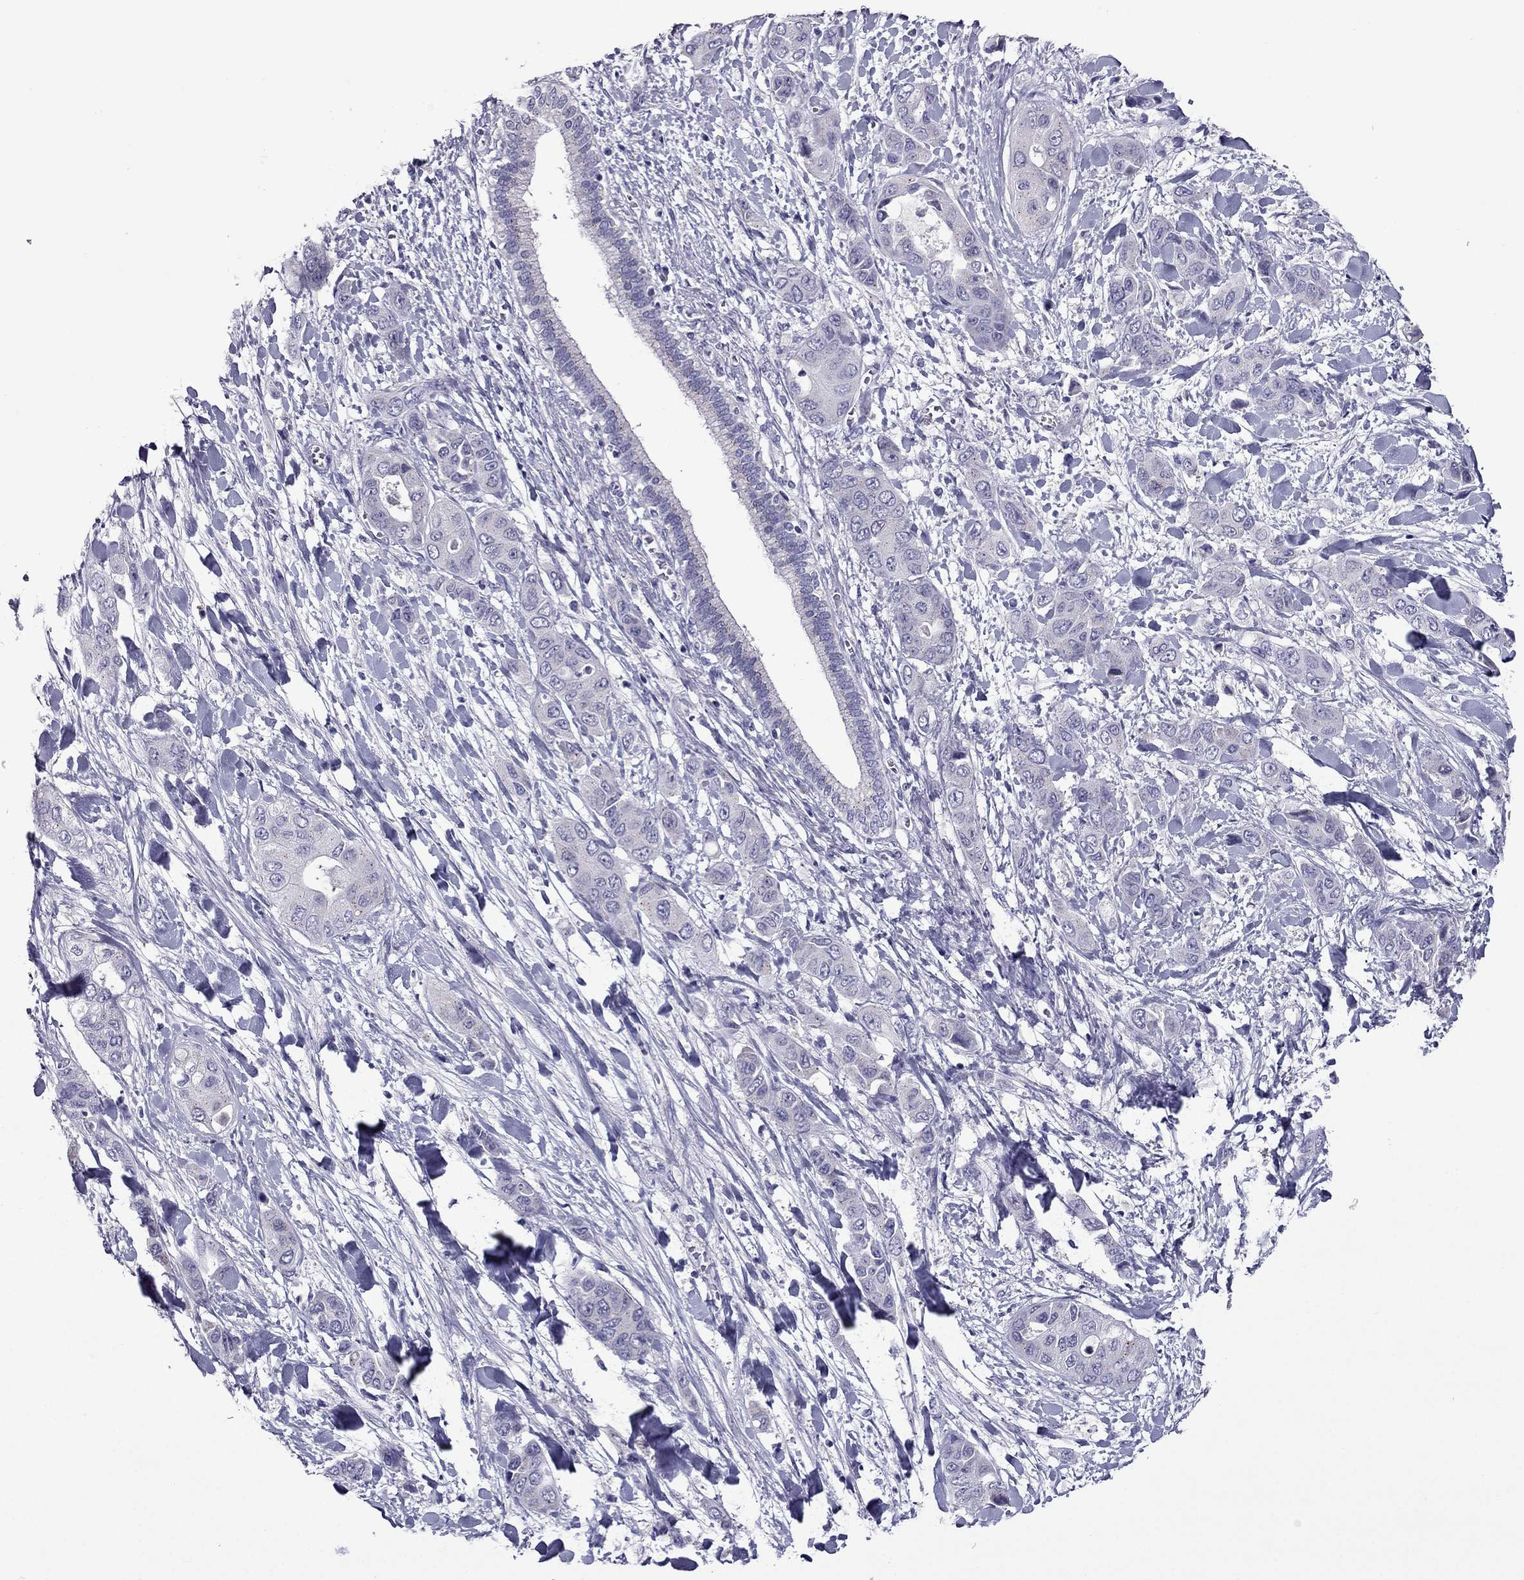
{"staining": {"intensity": "negative", "quantity": "none", "location": "none"}, "tissue": "liver cancer", "cell_type": "Tumor cells", "image_type": "cancer", "snomed": [{"axis": "morphology", "description": "Cholangiocarcinoma"}, {"axis": "topography", "description": "Liver"}], "caption": "A micrograph of liver cholangiocarcinoma stained for a protein reveals no brown staining in tumor cells.", "gene": "MYBPH", "patient": {"sex": "female", "age": 52}}